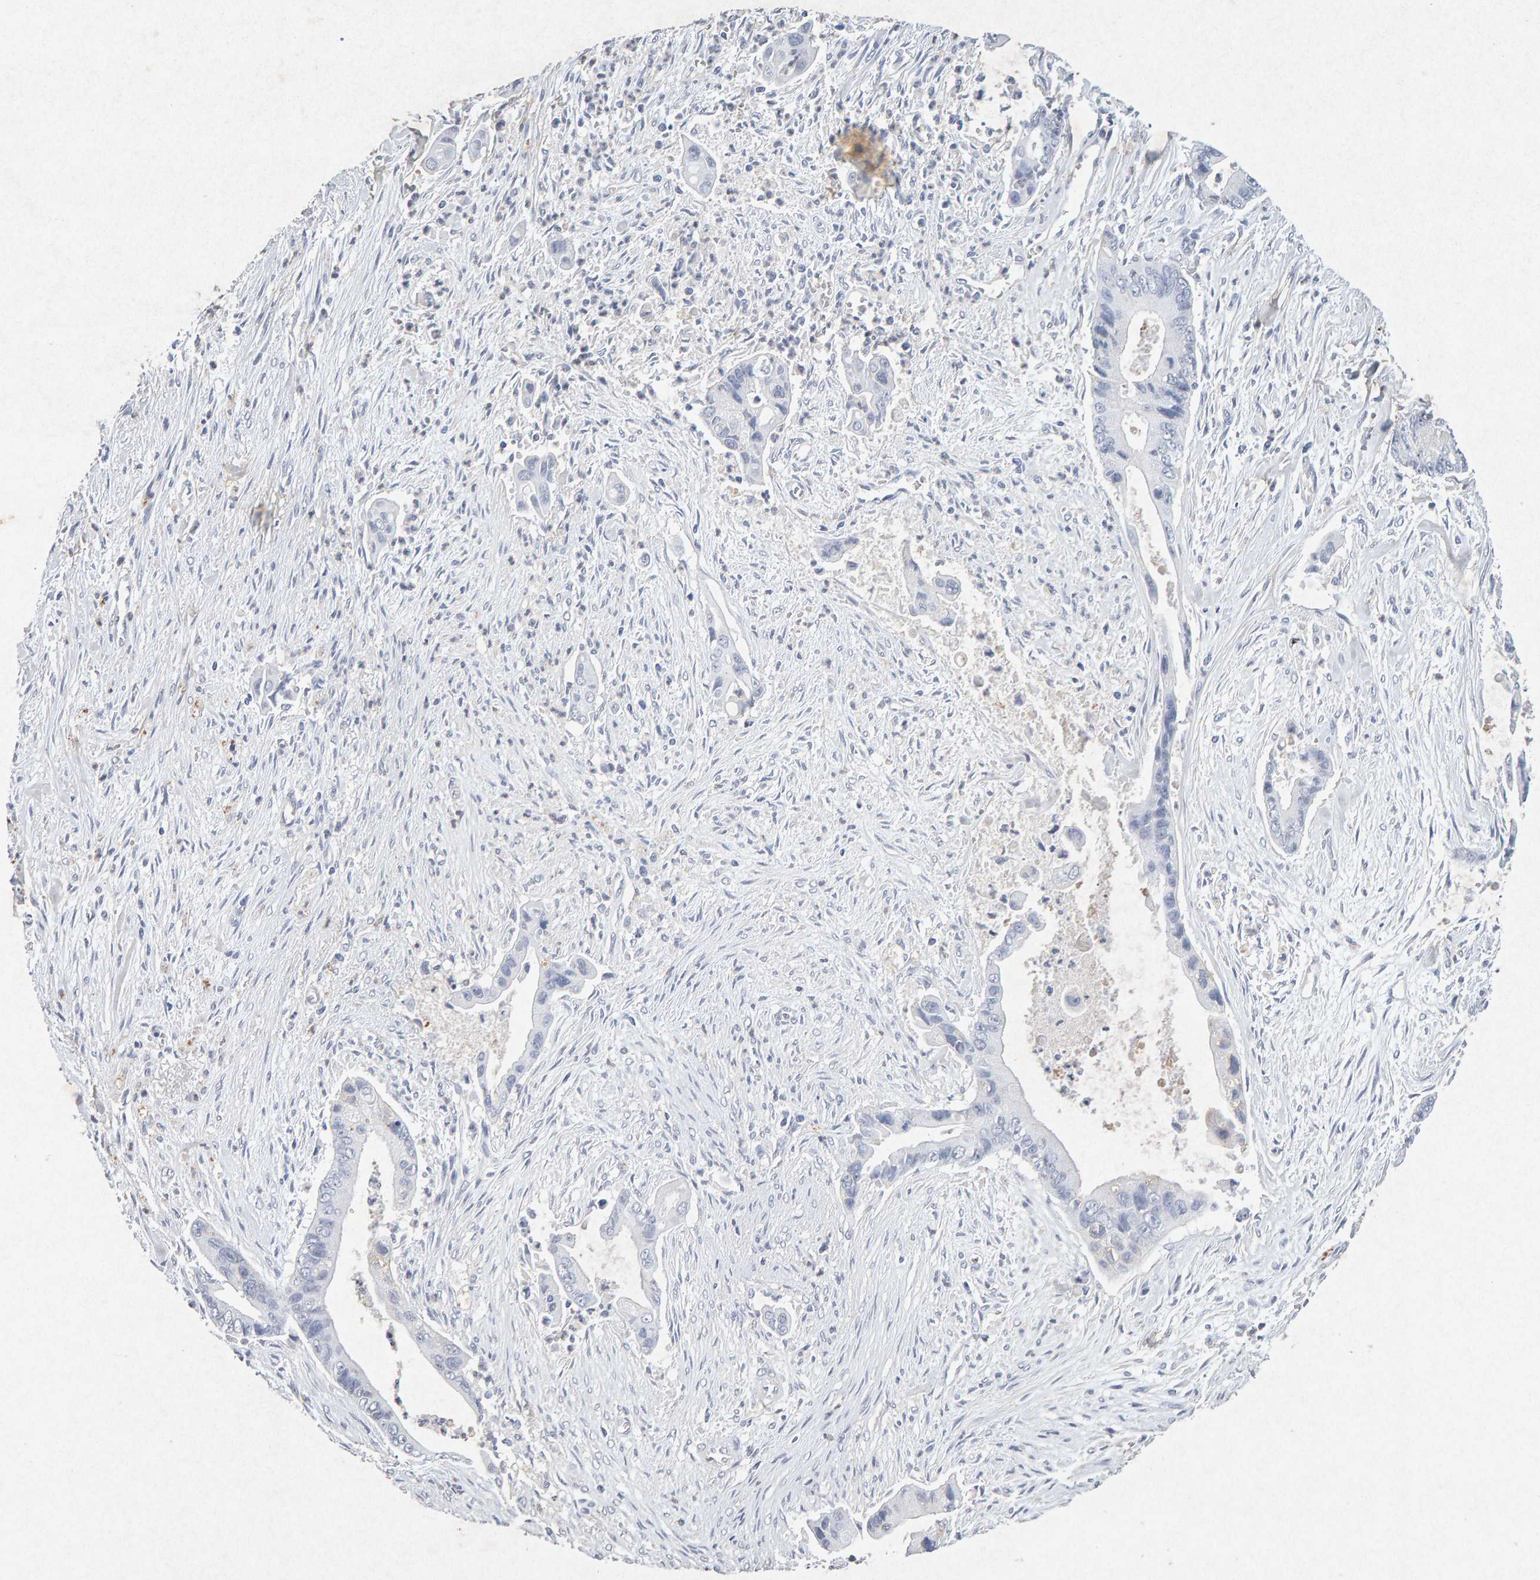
{"staining": {"intensity": "negative", "quantity": "none", "location": "none"}, "tissue": "liver cancer", "cell_type": "Tumor cells", "image_type": "cancer", "snomed": [{"axis": "morphology", "description": "Cholangiocarcinoma"}, {"axis": "topography", "description": "Liver"}], "caption": "Image shows no protein positivity in tumor cells of liver cancer (cholangiocarcinoma) tissue.", "gene": "PTPRM", "patient": {"sex": "female", "age": 55}}